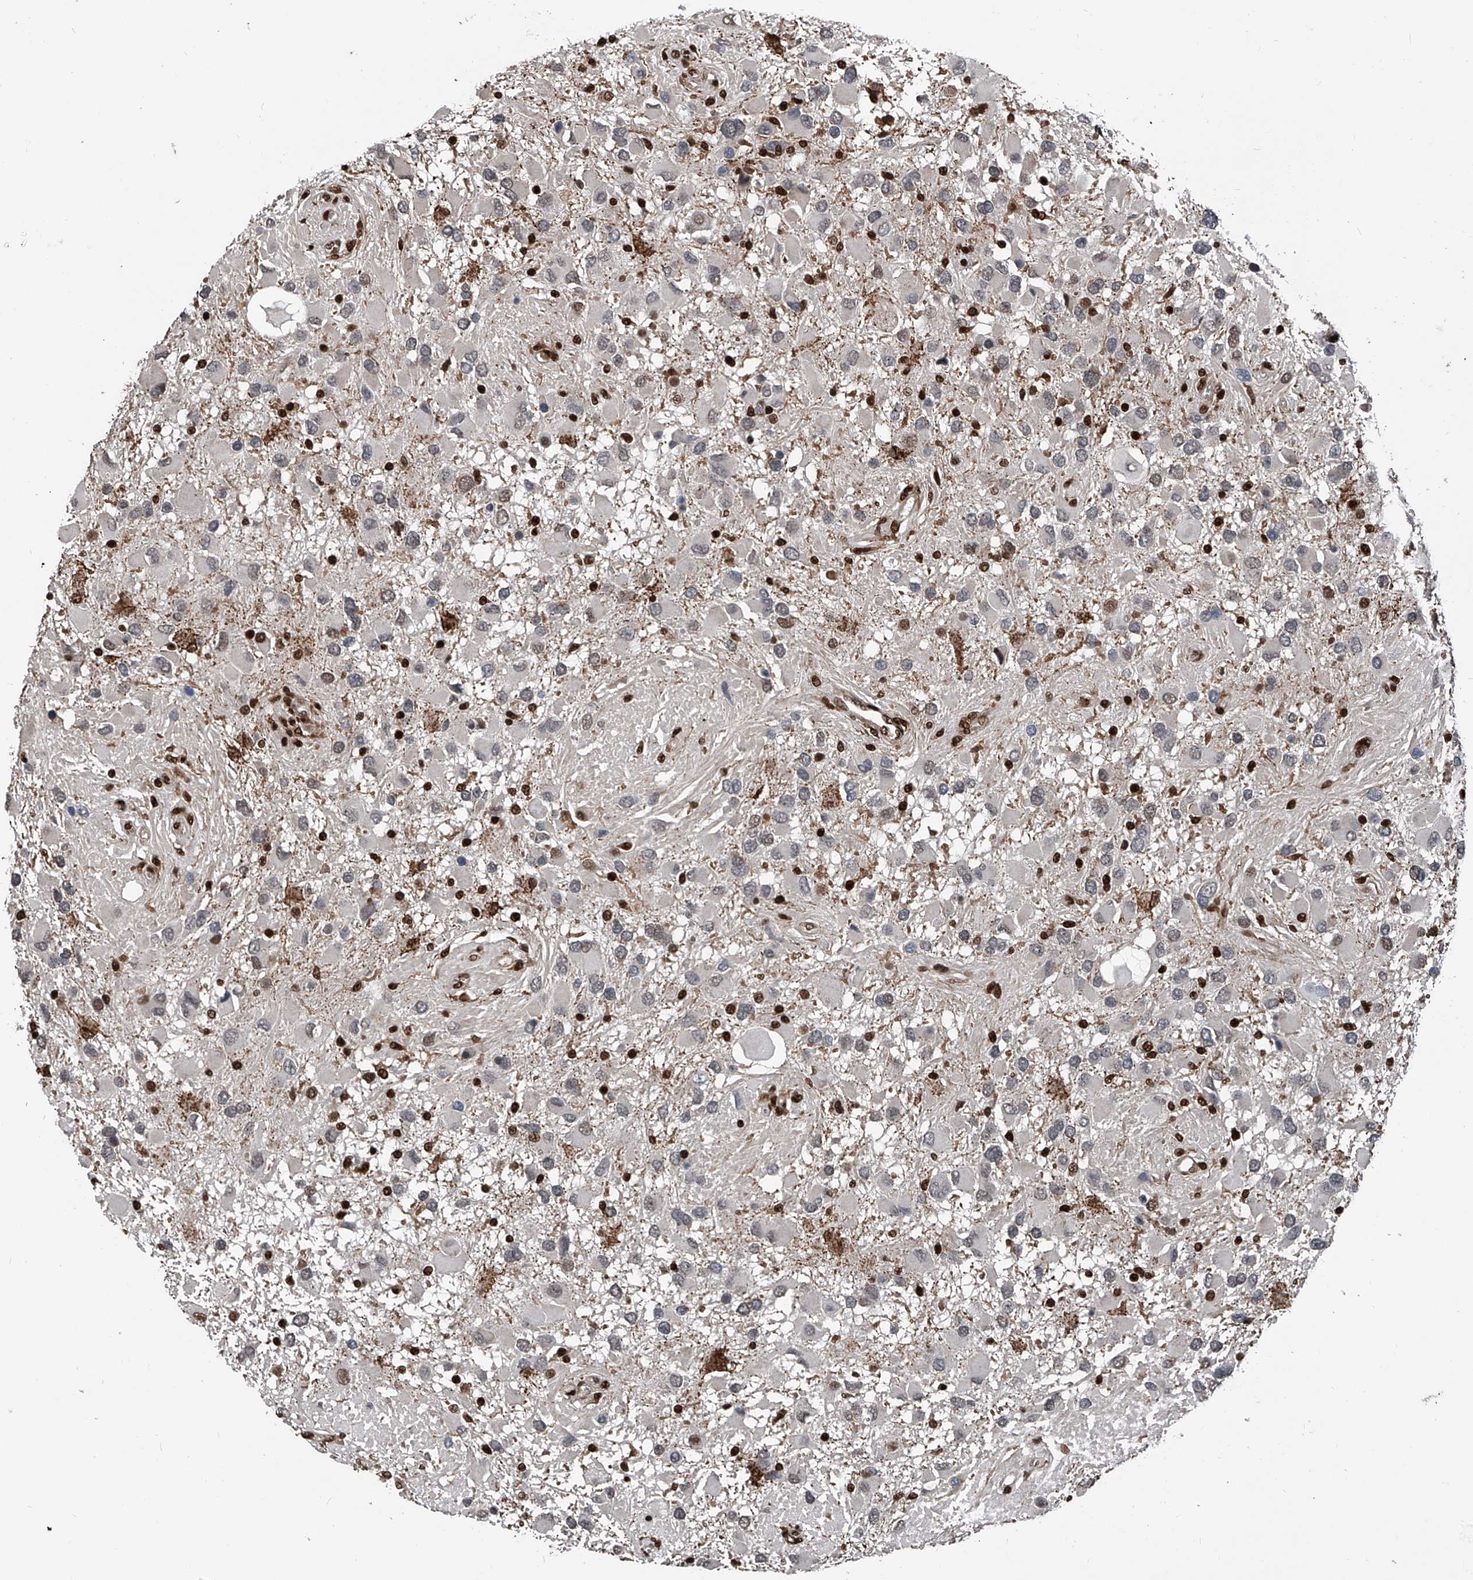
{"staining": {"intensity": "negative", "quantity": "none", "location": "none"}, "tissue": "glioma", "cell_type": "Tumor cells", "image_type": "cancer", "snomed": [{"axis": "morphology", "description": "Glioma, malignant, High grade"}, {"axis": "topography", "description": "Brain"}], "caption": "Tumor cells show no significant expression in glioma.", "gene": "FKBP5", "patient": {"sex": "male", "age": 53}}